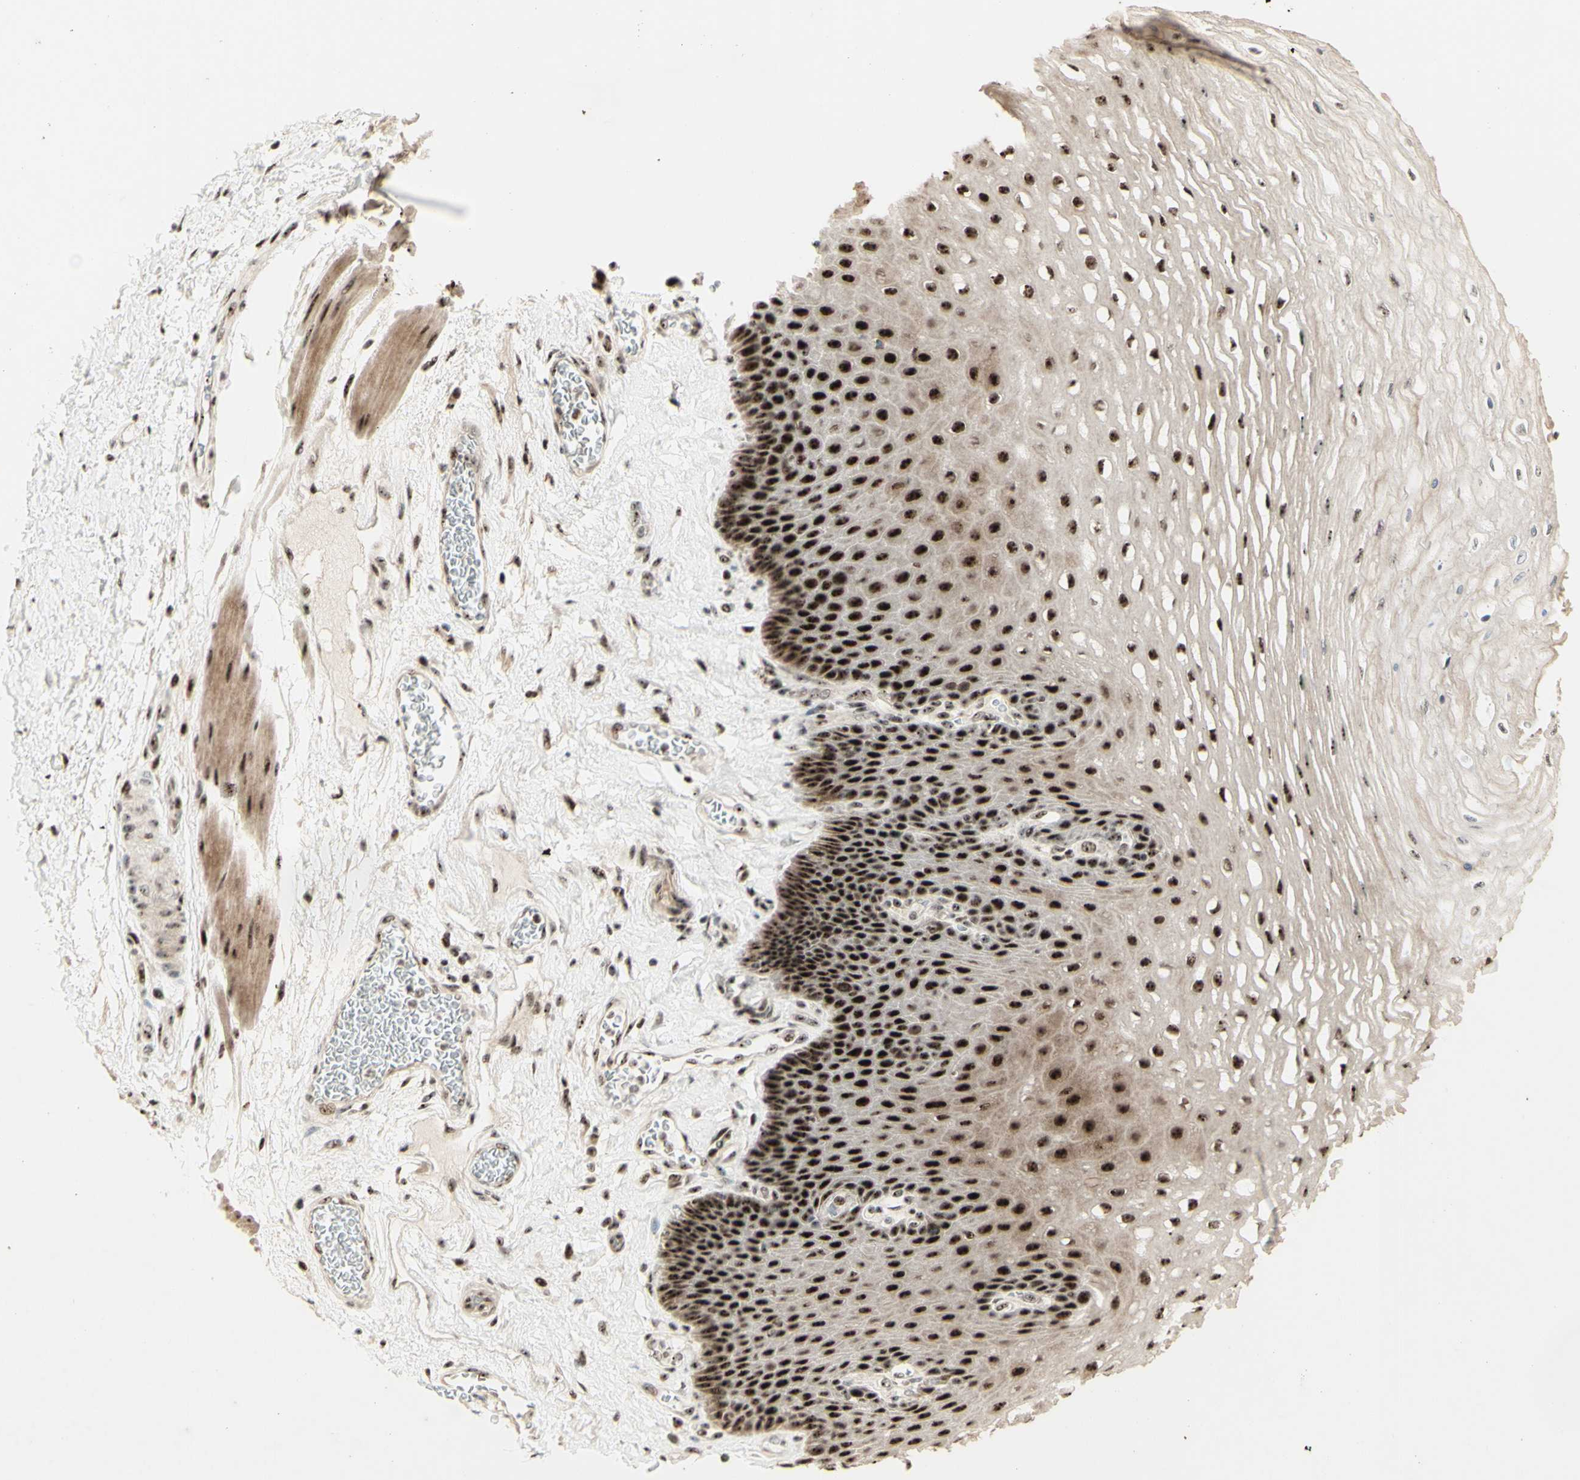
{"staining": {"intensity": "strong", "quantity": ">75%", "location": "cytoplasmic/membranous,nuclear"}, "tissue": "esophagus", "cell_type": "Squamous epithelial cells", "image_type": "normal", "snomed": [{"axis": "morphology", "description": "Normal tissue, NOS"}, {"axis": "topography", "description": "Esophagus"}], "caption": "Strong cytoplasmic/membranous,nuclear expression for a protein is present in about >75% of squamous epithelial cells of unremarkable esophagus using immunohistochemistry.", "gene": "DHX9", "patient": {"sex": "female", "age": 72}}